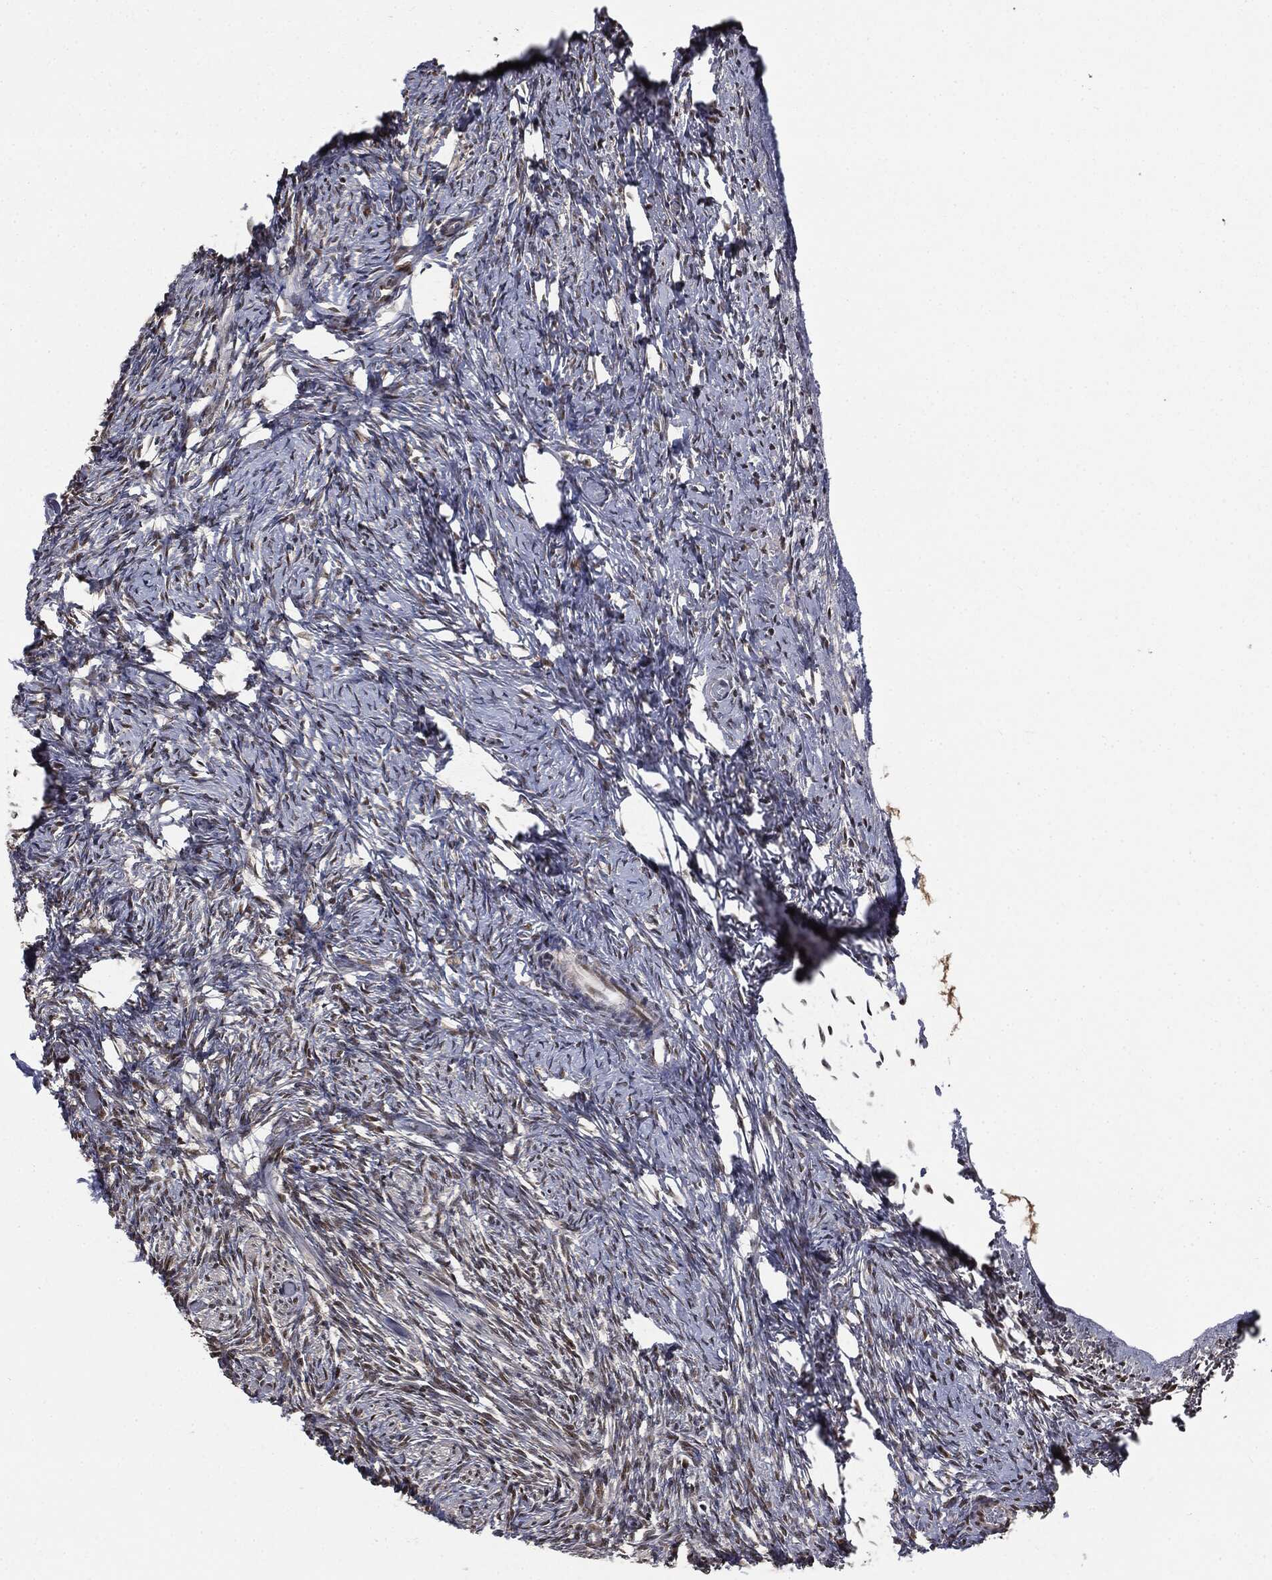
{"staining": {"intensity": "moderate", "quantity": "25%-75%", "location": "cytoplasmic/membranous"}, "tissue": "ovary", "cell_type": "Follicle cells", "image_type": "normal", "snomed": [{"axis": "morphology", "description": "Normal tissue, NOS"}, {"axis": "topography", "description": "Ovary"}], "caption": "Protein expression analysis of benign human ovary reveals moderate cytoplasmic/membranous expression in approximately 25%-75% of follicle cells. (DAB (3,3'-diaminobenzidine) IHC, brown staining for protein, blue staining for nuclei).", "gene": "SHLD2", "patient": {"sex": "female", "age": 39}}